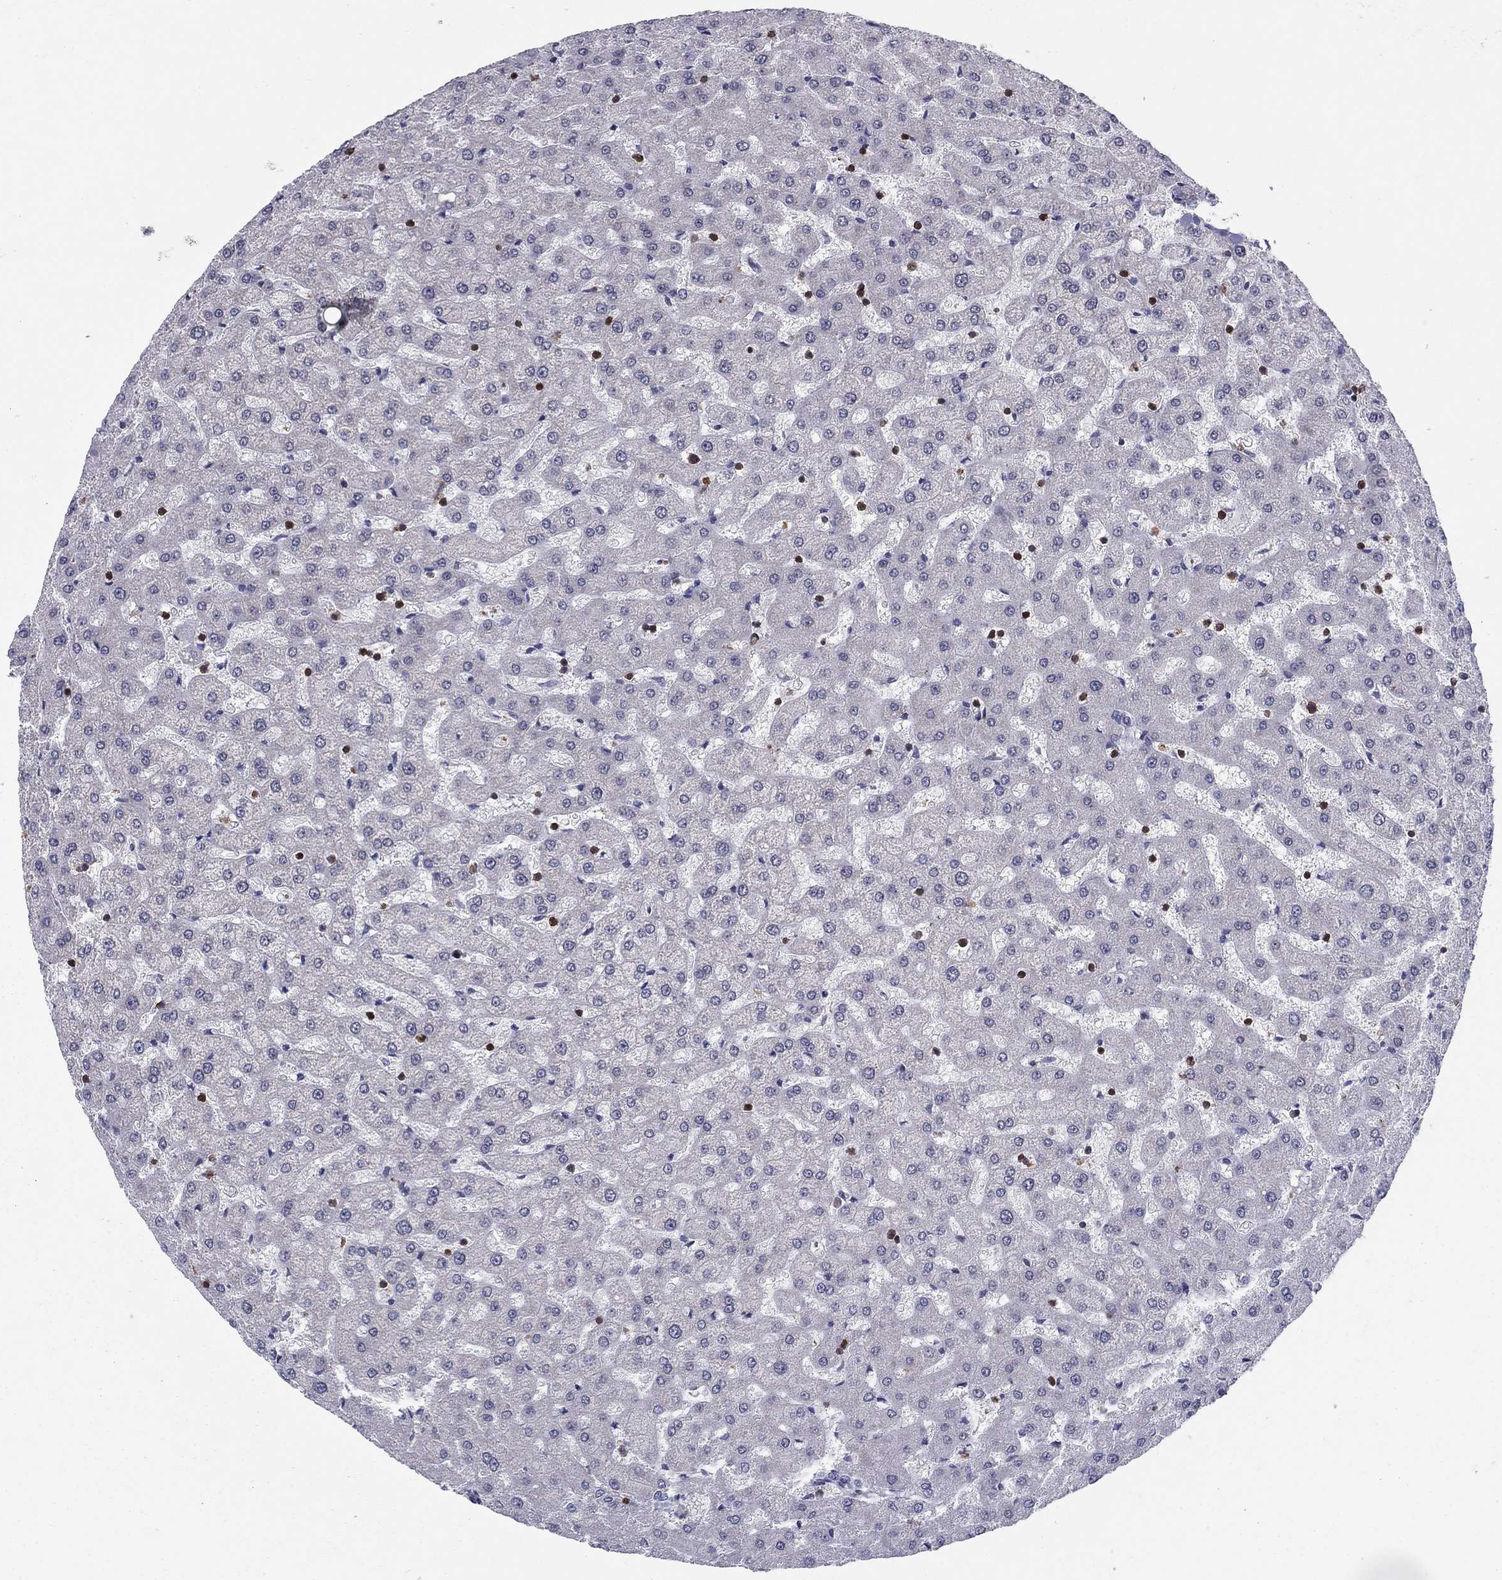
{"staining": {"intensity": "negative", "quantity": "none", "location": "none"}, "tissue": "liver", "cell_type": "Cholangiocytes", "image_type": "normal", "snomed": [{"axis": "morphology", "description": "Normal tissue, NOS"}, {"axis": "topography", "description": "Liver"}], "caption": "The histopathology image displays no significant expression in cholangiocytes of liver. Nuclei are stained in blue.", "gene": "ARHGAP27", "patient": {"sex": "female", "age": 50}}